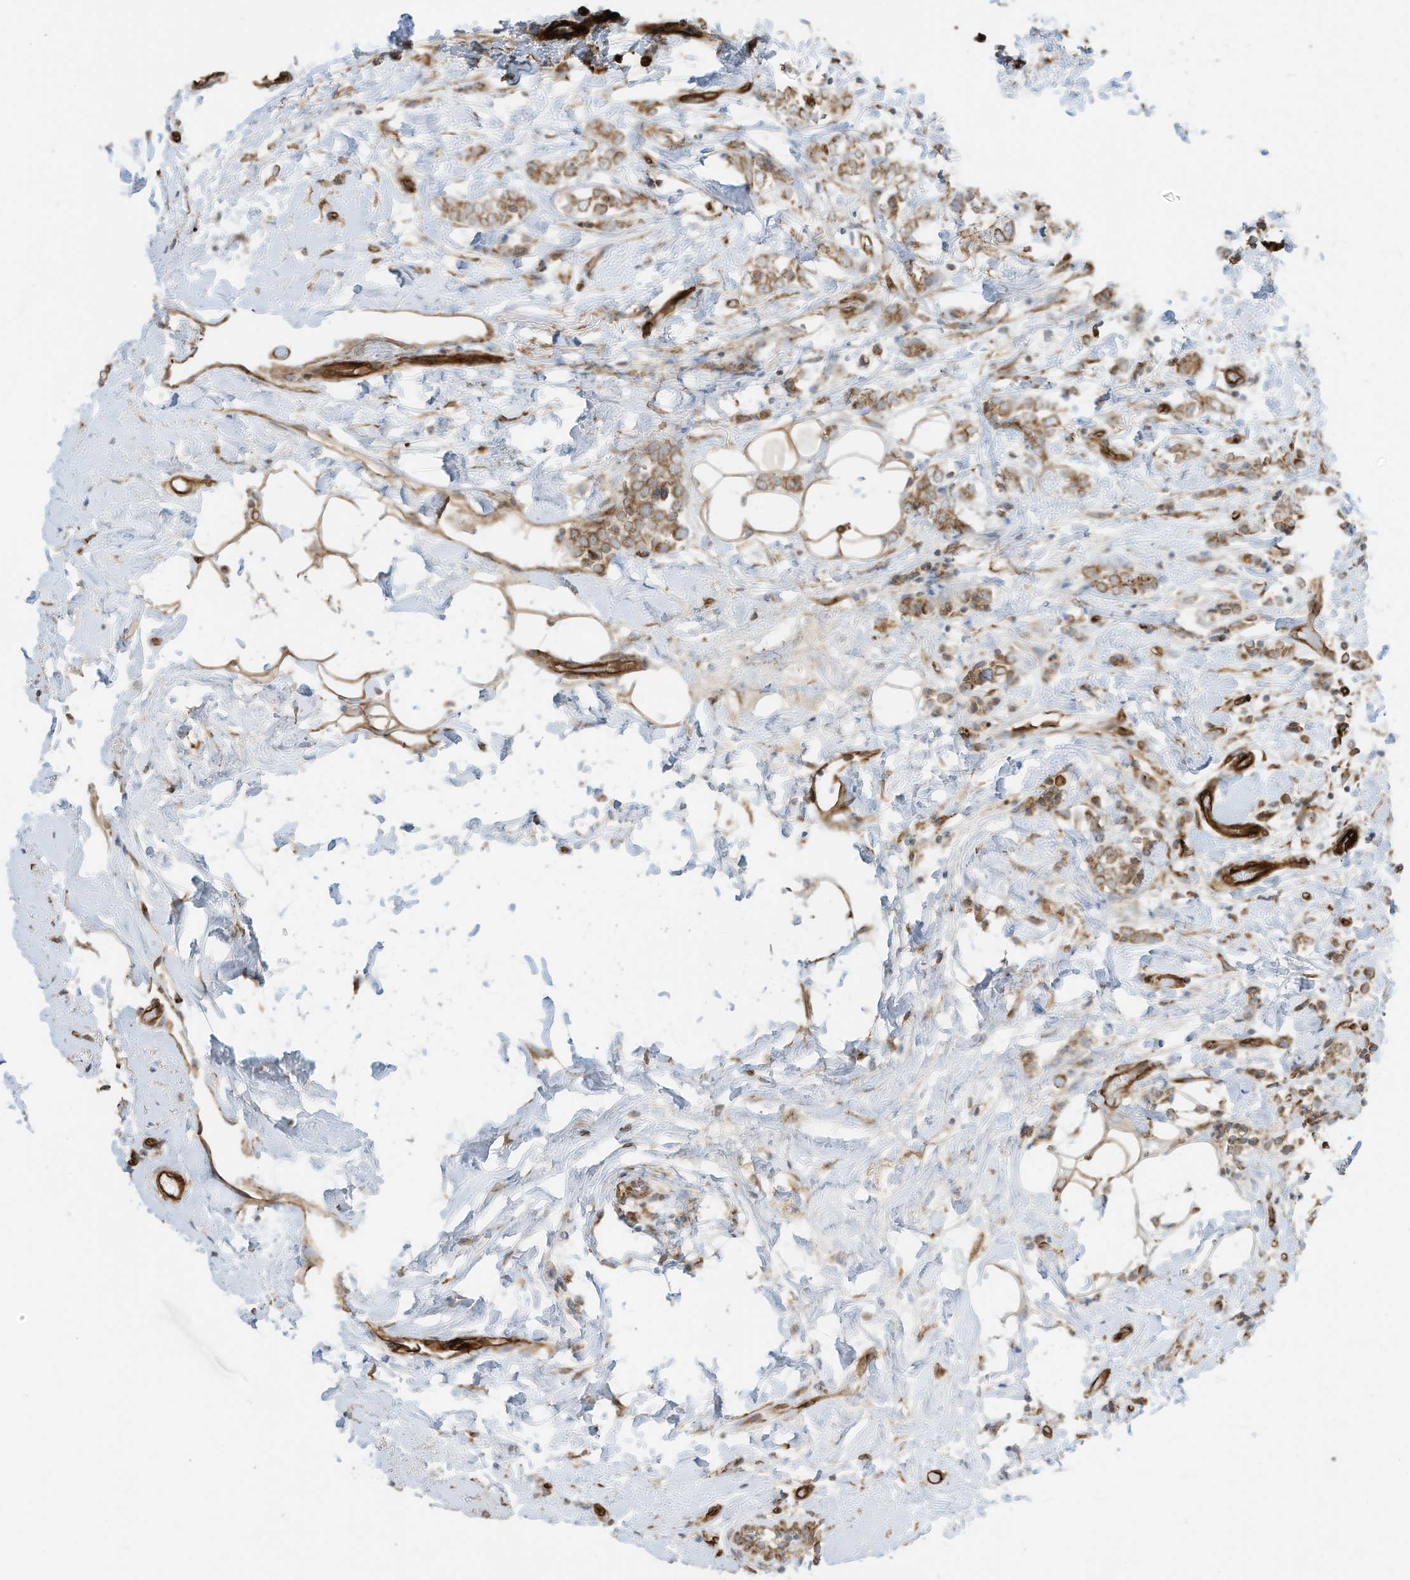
{"staining": {"intensity": "moderate", "quantity": ">75%", "location": "cytoplasmic/membranous"}, "tissue": "breast cancer", "cell_type": "Tumor cells", "image_type": "cancer", "snomed": [{"axis": "morphology", "description": "Normal tissue, NOS"}, {"axis": "morphology", "description": "Lobular carcinoma"}, {"axis": "topography", "description": "Breast"}], "caption": "Brown immunohistochemical staining in human breast cancer demonstrates moderate cytoplasmic/membranous staining in about >75% of tumor cells.", "gene": "ABCB7", "patient": {"sex": "female", "age": 47}}